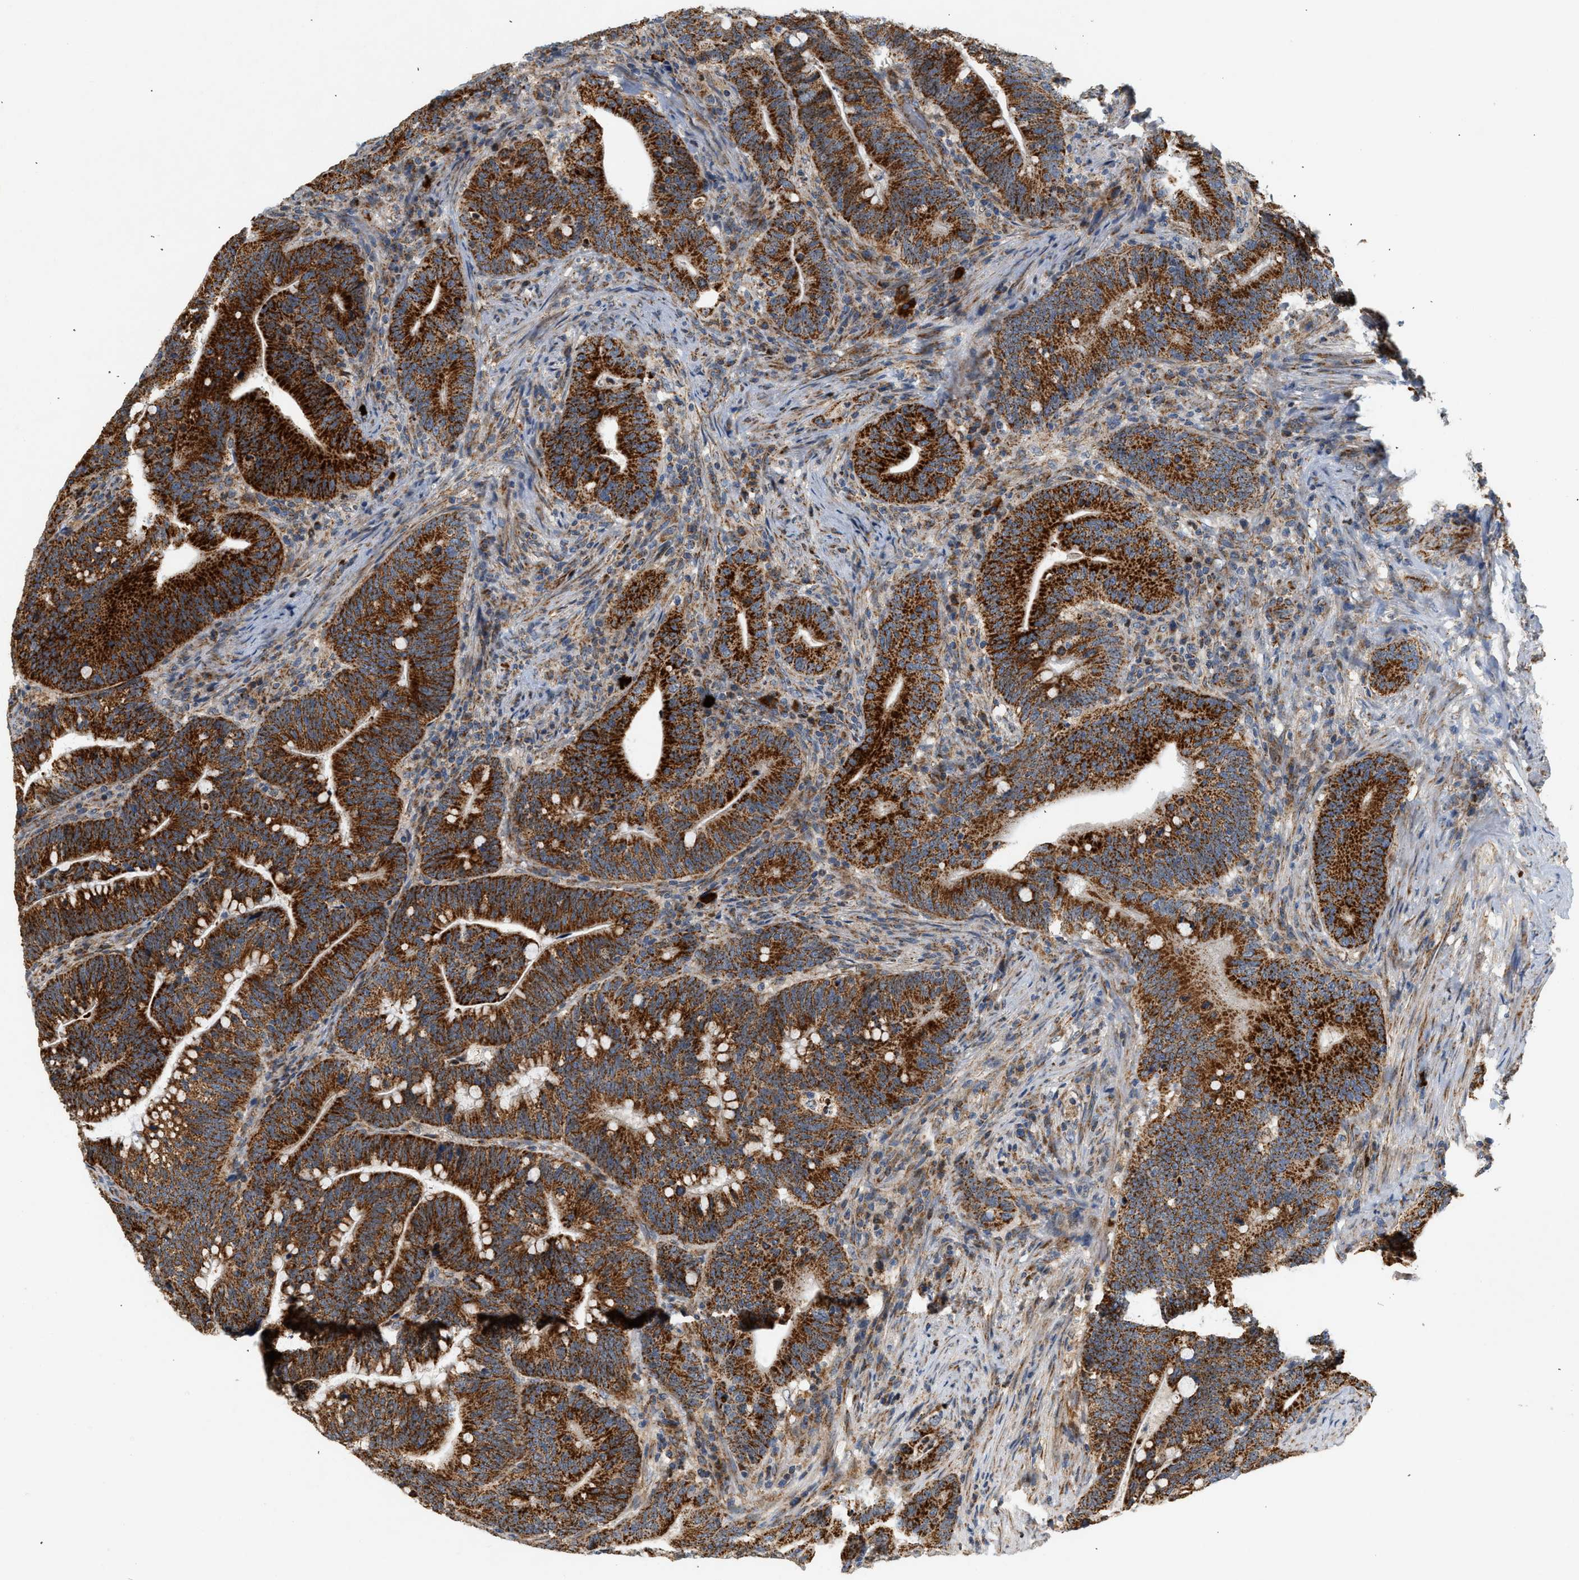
{"staining": {"intensity": "strong", "quantity": ">75%", "location": "cytoplasmic/membranous"}, "tissue": "colorectal cancer", "cell_type": "Tumor cells", "image_type": "cancer", "snomed": [{"axis": "morphology", "description": "Normal tissue, NOS"}, {"axis": "morphology", "description": "Adenocarcinoma, NOS"}, {"axis": "topography", "description": "Colon"}], "caption": "The histopathology image displays a brown stain indicating the presence of a protein in the cytoplasmic/membranous of tumor cells in colorectal cancer.", "gene": "MCU", "patient": {"sex": "female", "age": 66}}